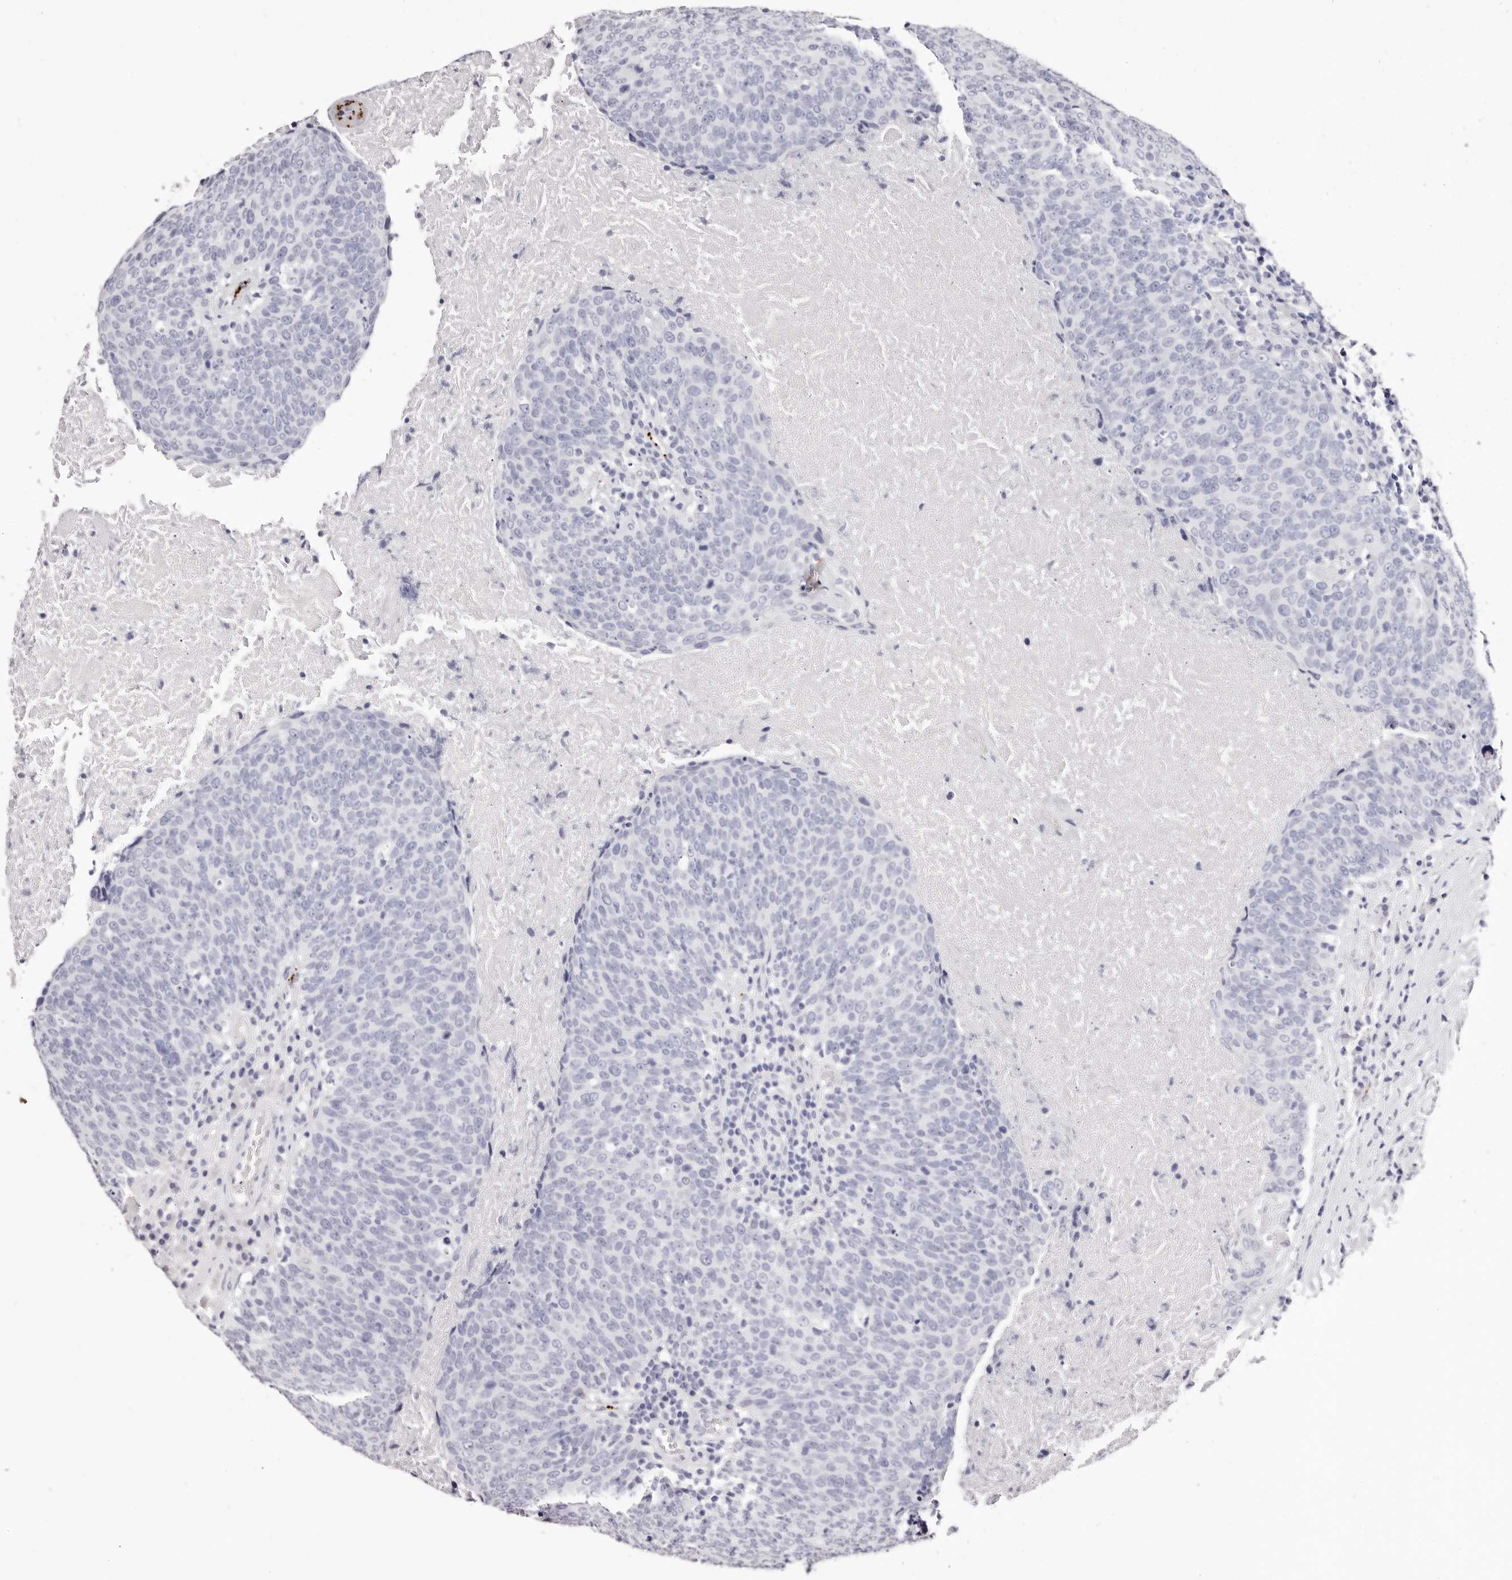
{"staining": {"intensity": "negative", "quantity": "none", "location": "none"}, "tissue": "head and neck cancer", "cell_type": "Tumor cells", "image_type": "cancer", "snomed": [{"axis": "morphology", "description": "Squamous cell carcinoma, NOS"}, {"axis": "morphology", "description": "Squamous cell carcinoma, metastatic, NOS"}, {"axis": "topography", "description": "Lymph node"}, {"axis": "topography", "description": "Head-Neck"}], "caption": "High magnification brightfield microscopy of head and neck squamous cell carcinoma stained with DAB (brown) and counterstained with hematoxylin (blue): tumor cells show no significant positivity.", "gene": "PF4", "patient": {"sex": "male", "age": 62}}